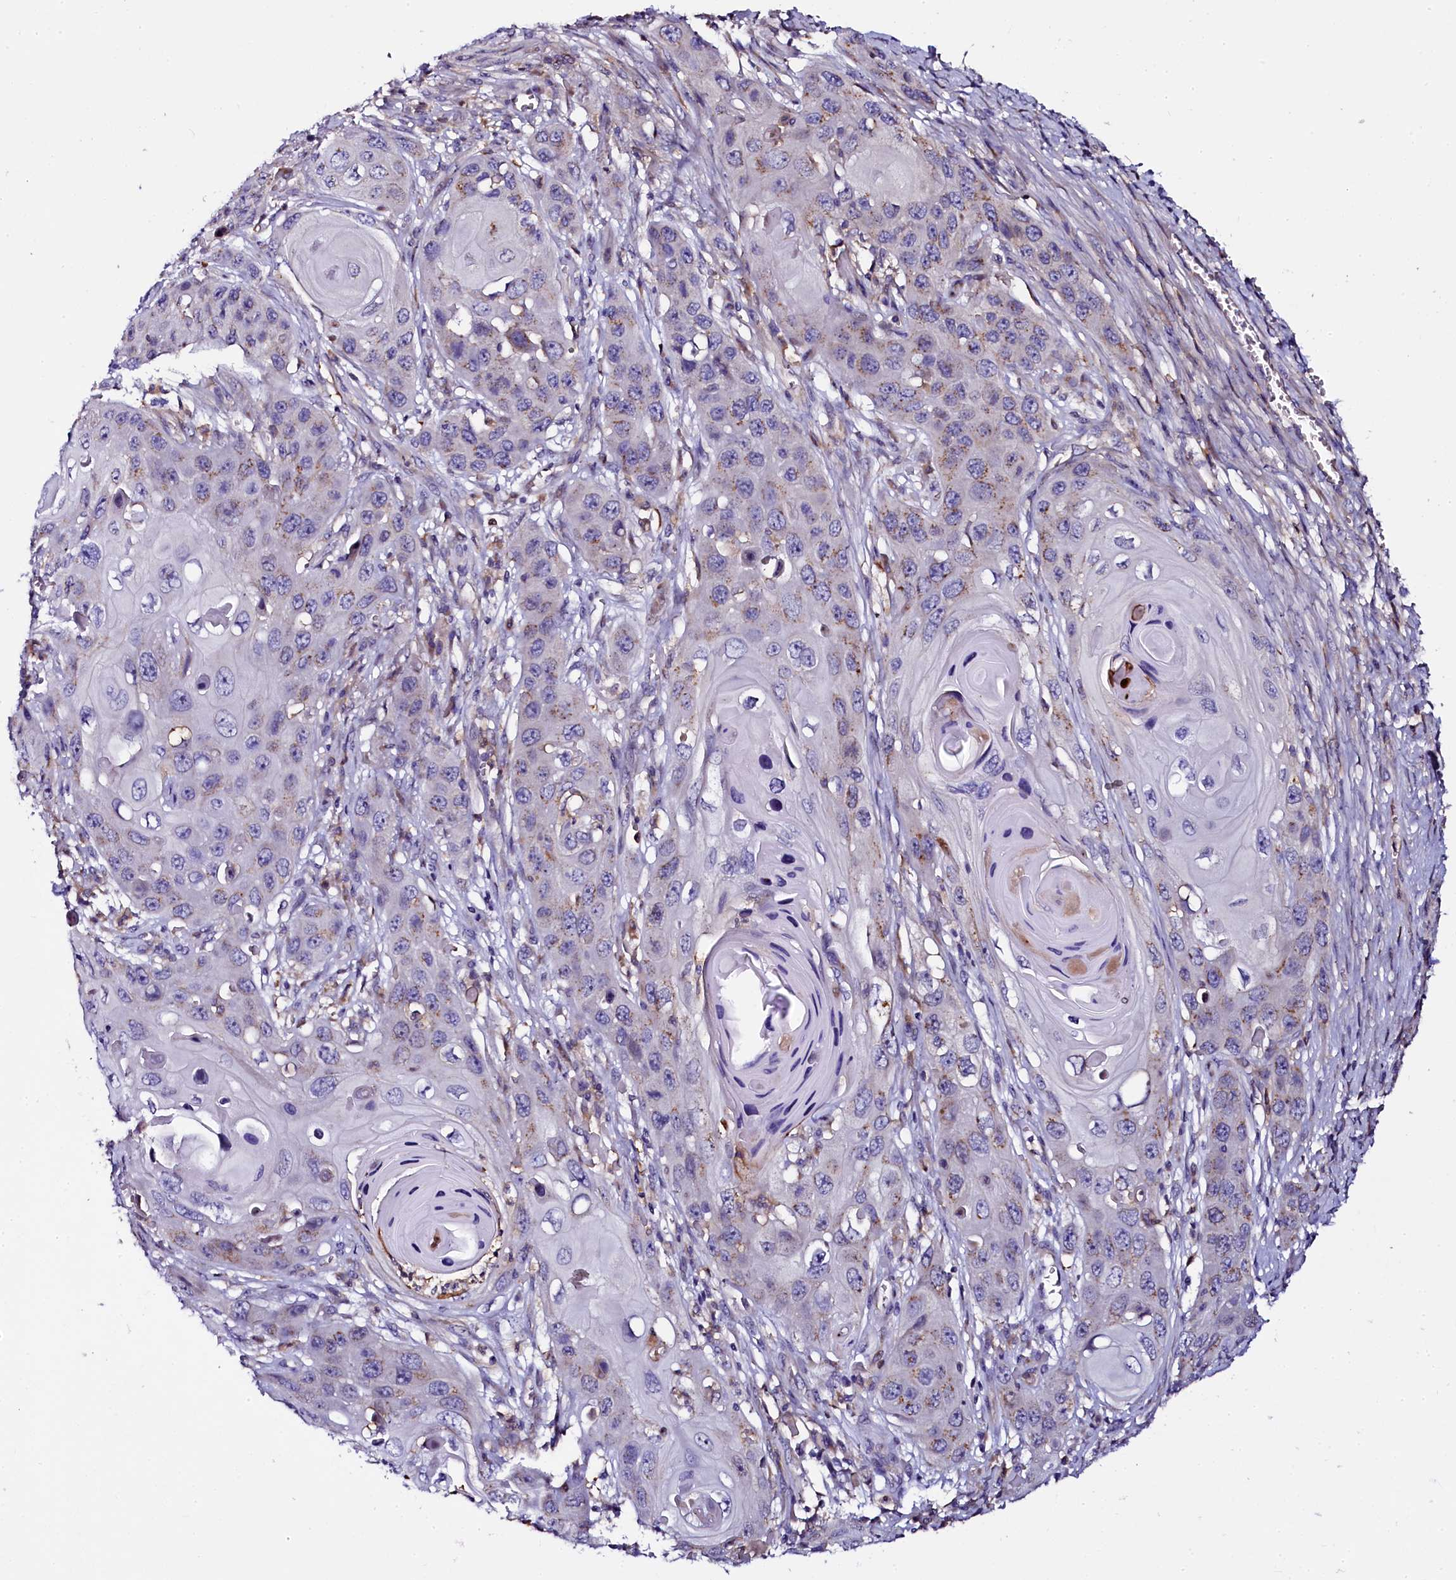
{"staining": {"intensity": "weak", "quantity": "25%-75%", "location": "cytoplasmic/membranous"}, "tissue": "skin cancer", "cell_type": "Tumor cells", "image_type": "cancer", "snomed": [{"axis": "morphology", "description": "Squamous cell carcinoma, NOS"}, {"axis": "topography", "description": "Skin"}], "caption": "Protein staining demonstrates weak cytoplasmic/membranous expression in about 25%-75% of tumor cells in skin cancer.", "gene": "OTOL1", "patient": {"sex": "male", "age": 55}}